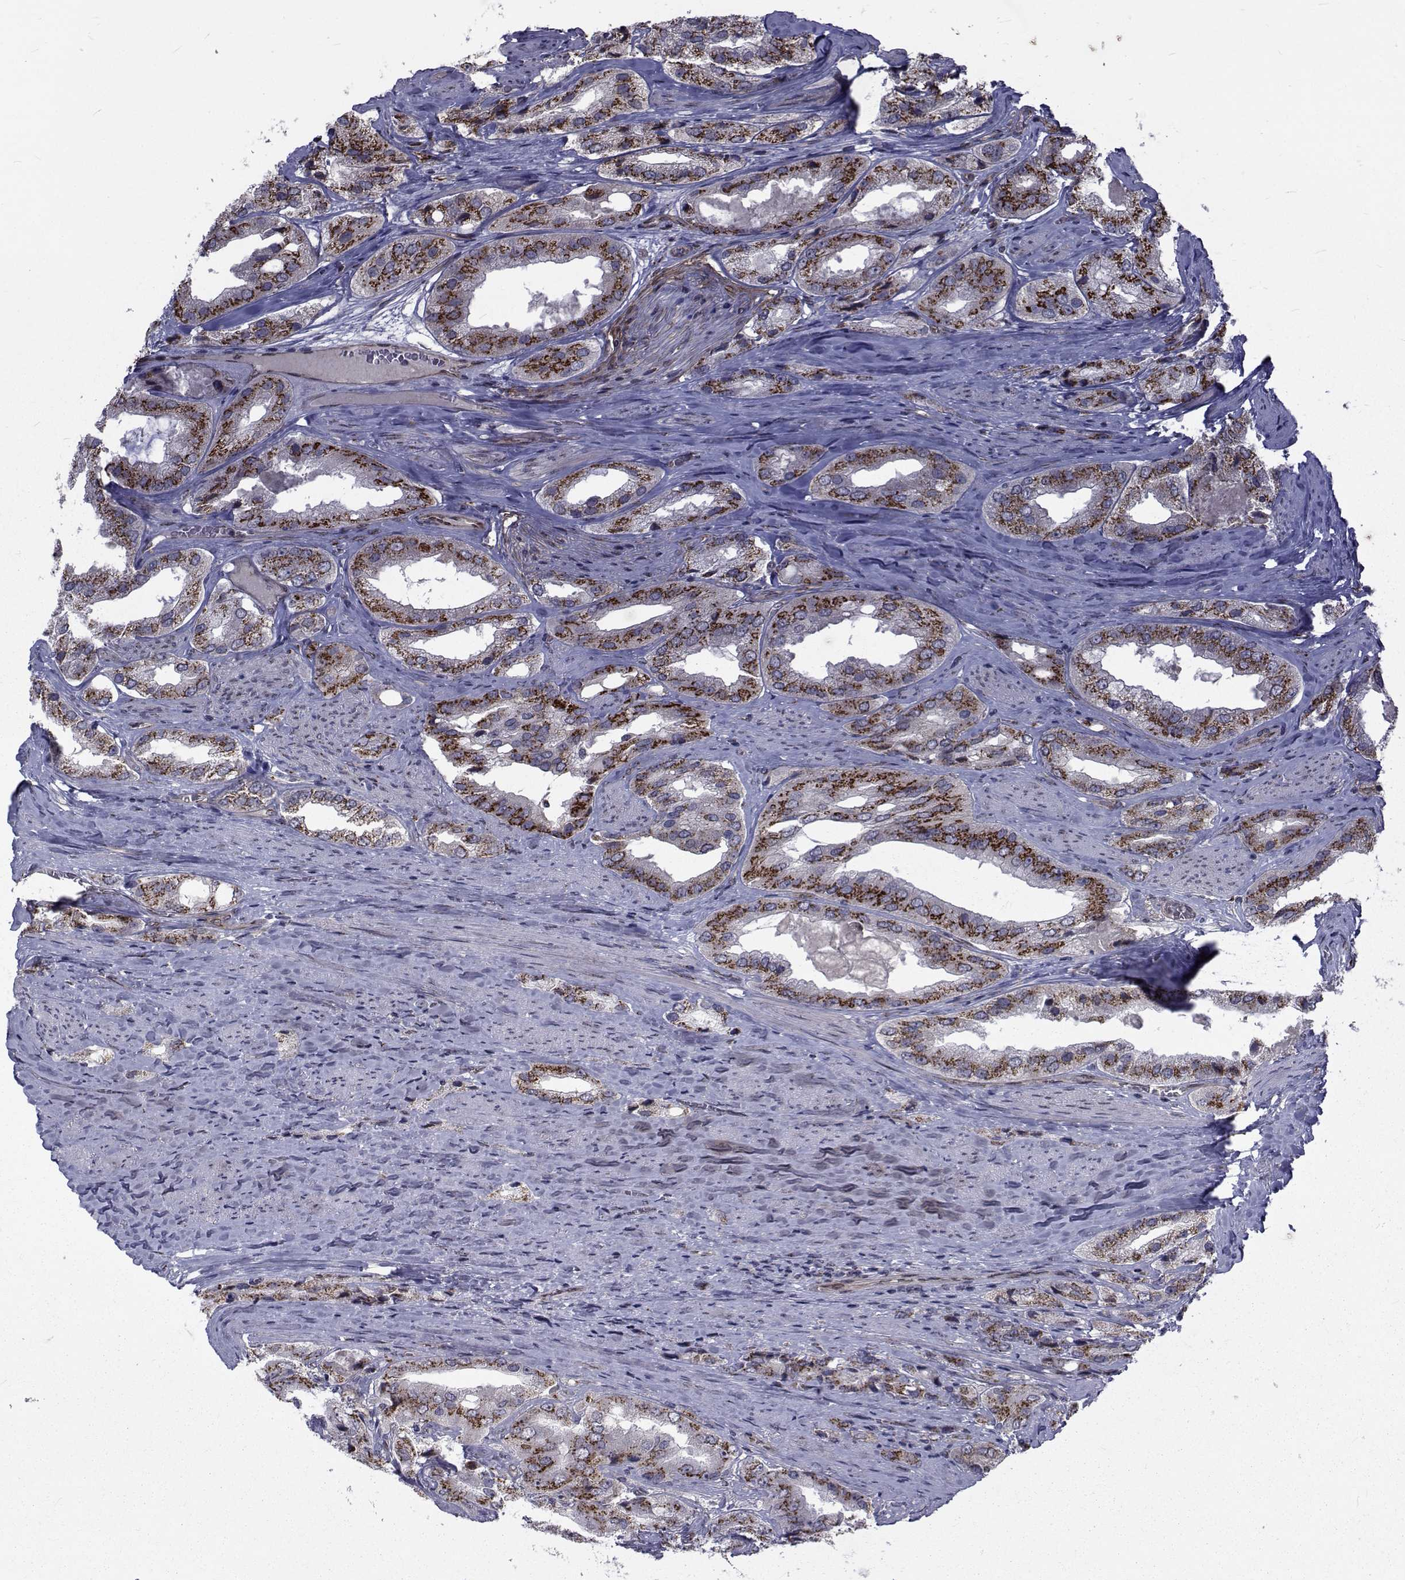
{"staining": {"intensity": "strong", "quantity": "25%-75%", "location": "cytoplasmic/membranous"}, "tissue": "prostate cancer", "cell_type": "Tumor cells", "image_type": "cancer", "snomed": [{"axis": "morphology", "description": "Adenocarcinoma, Low grade"}, {"axis": "topography", "description": "Prostate"}], "caption": "Prostate cancer tissue exhibits strong cytoplasmic/membranous expression in approximately 25%-75% of tumor cells", "gene": "ATP6V1C2", "patient": {"sex": "male", "age": 69}}